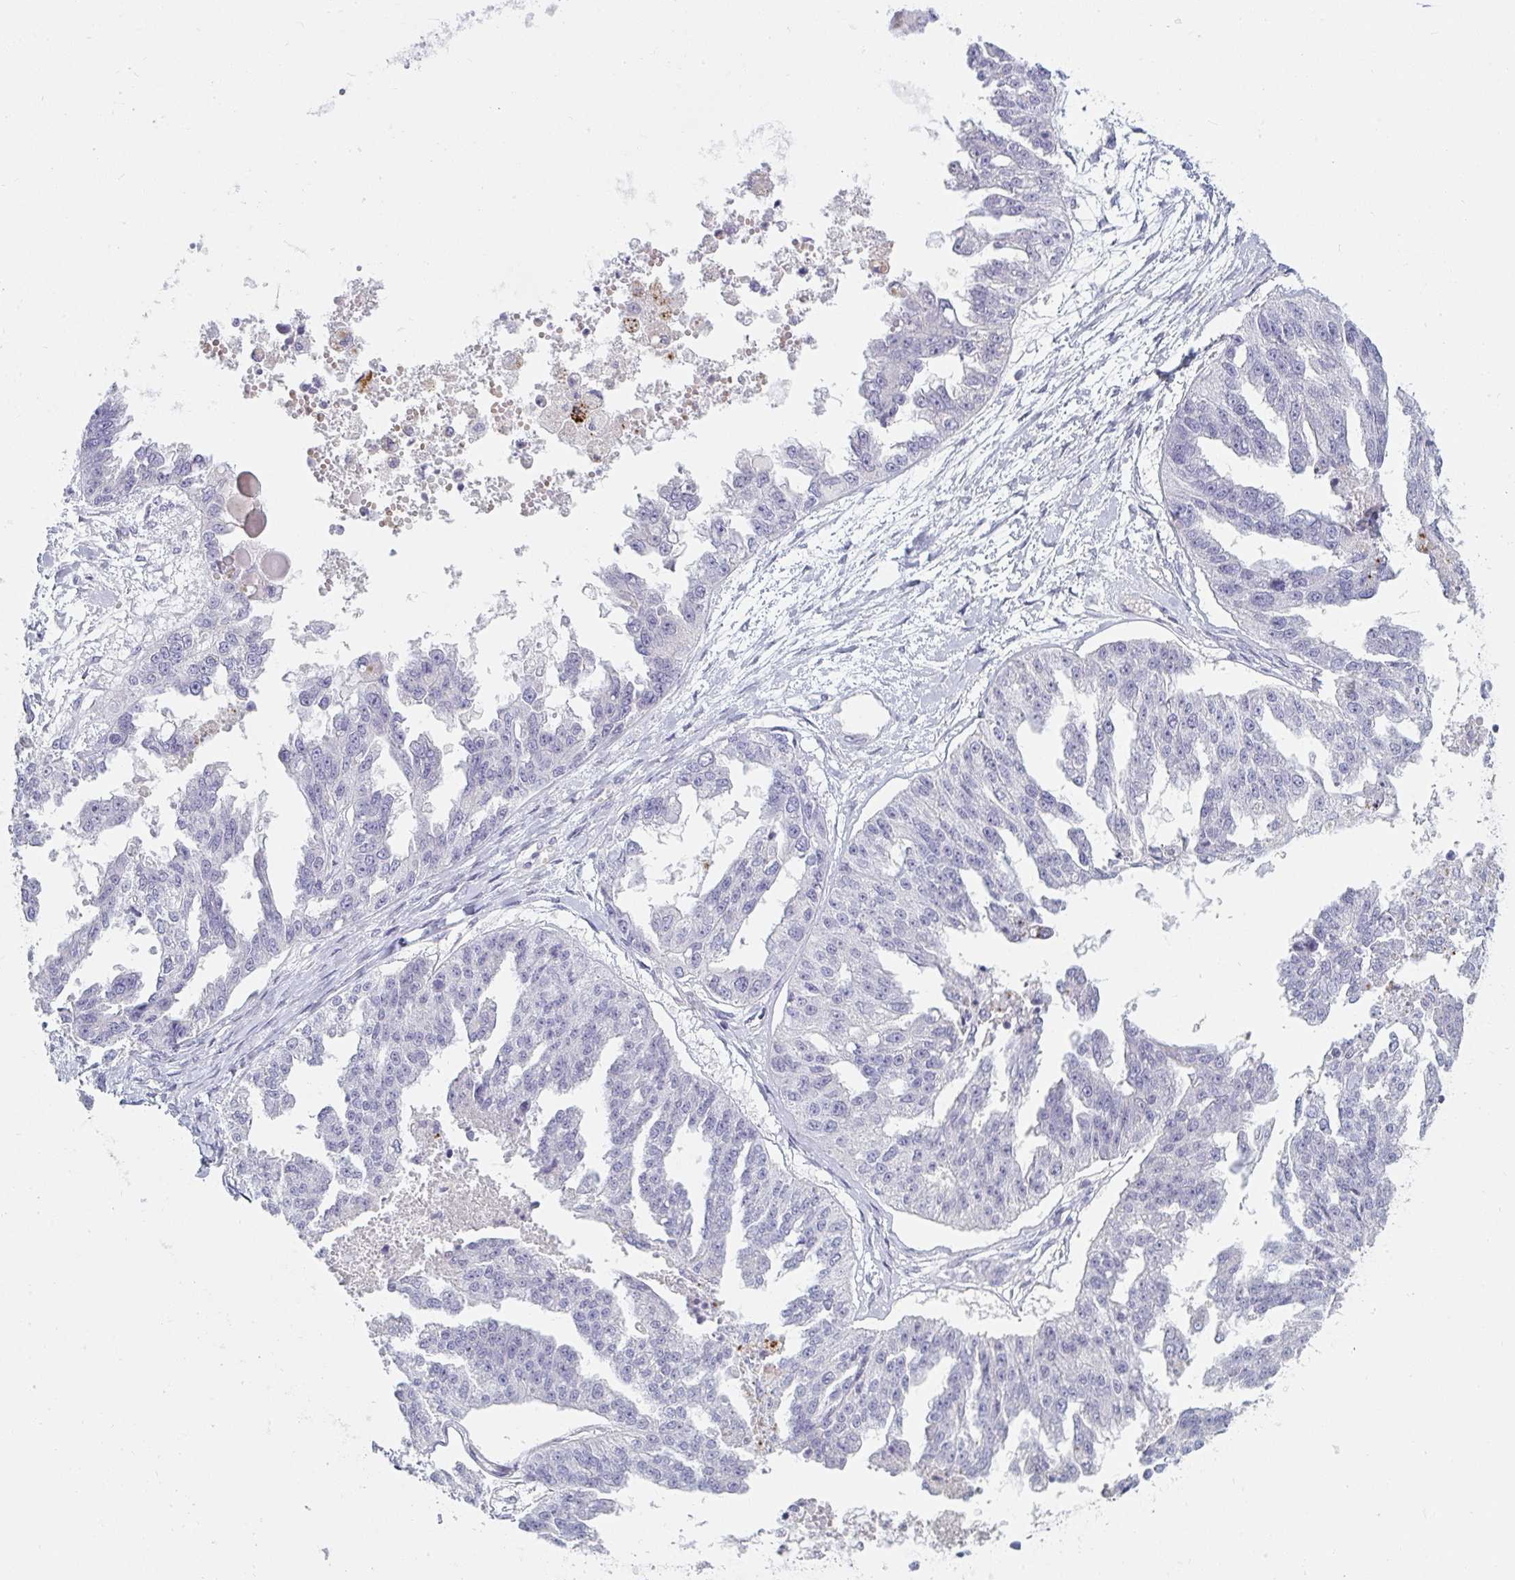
{"staining": {"intensity": "negative", "quantity": "none", "location": "none"}, "tissue": "ovarian cancer", "cell_type": "Tumor cells", "image_type": "cancer", "snomed": [{"axis": "morphology", "description": "Cystadenocarcinoma, serous, NOS"}, {"axis": "topography", "description": "Ovary"}], "caption": "The photomicrograph exhibits no significant positivity in tumor cells of ovarian cancer.", "gene": "SHB", "patient": {"sex": "female", "age": 58}}